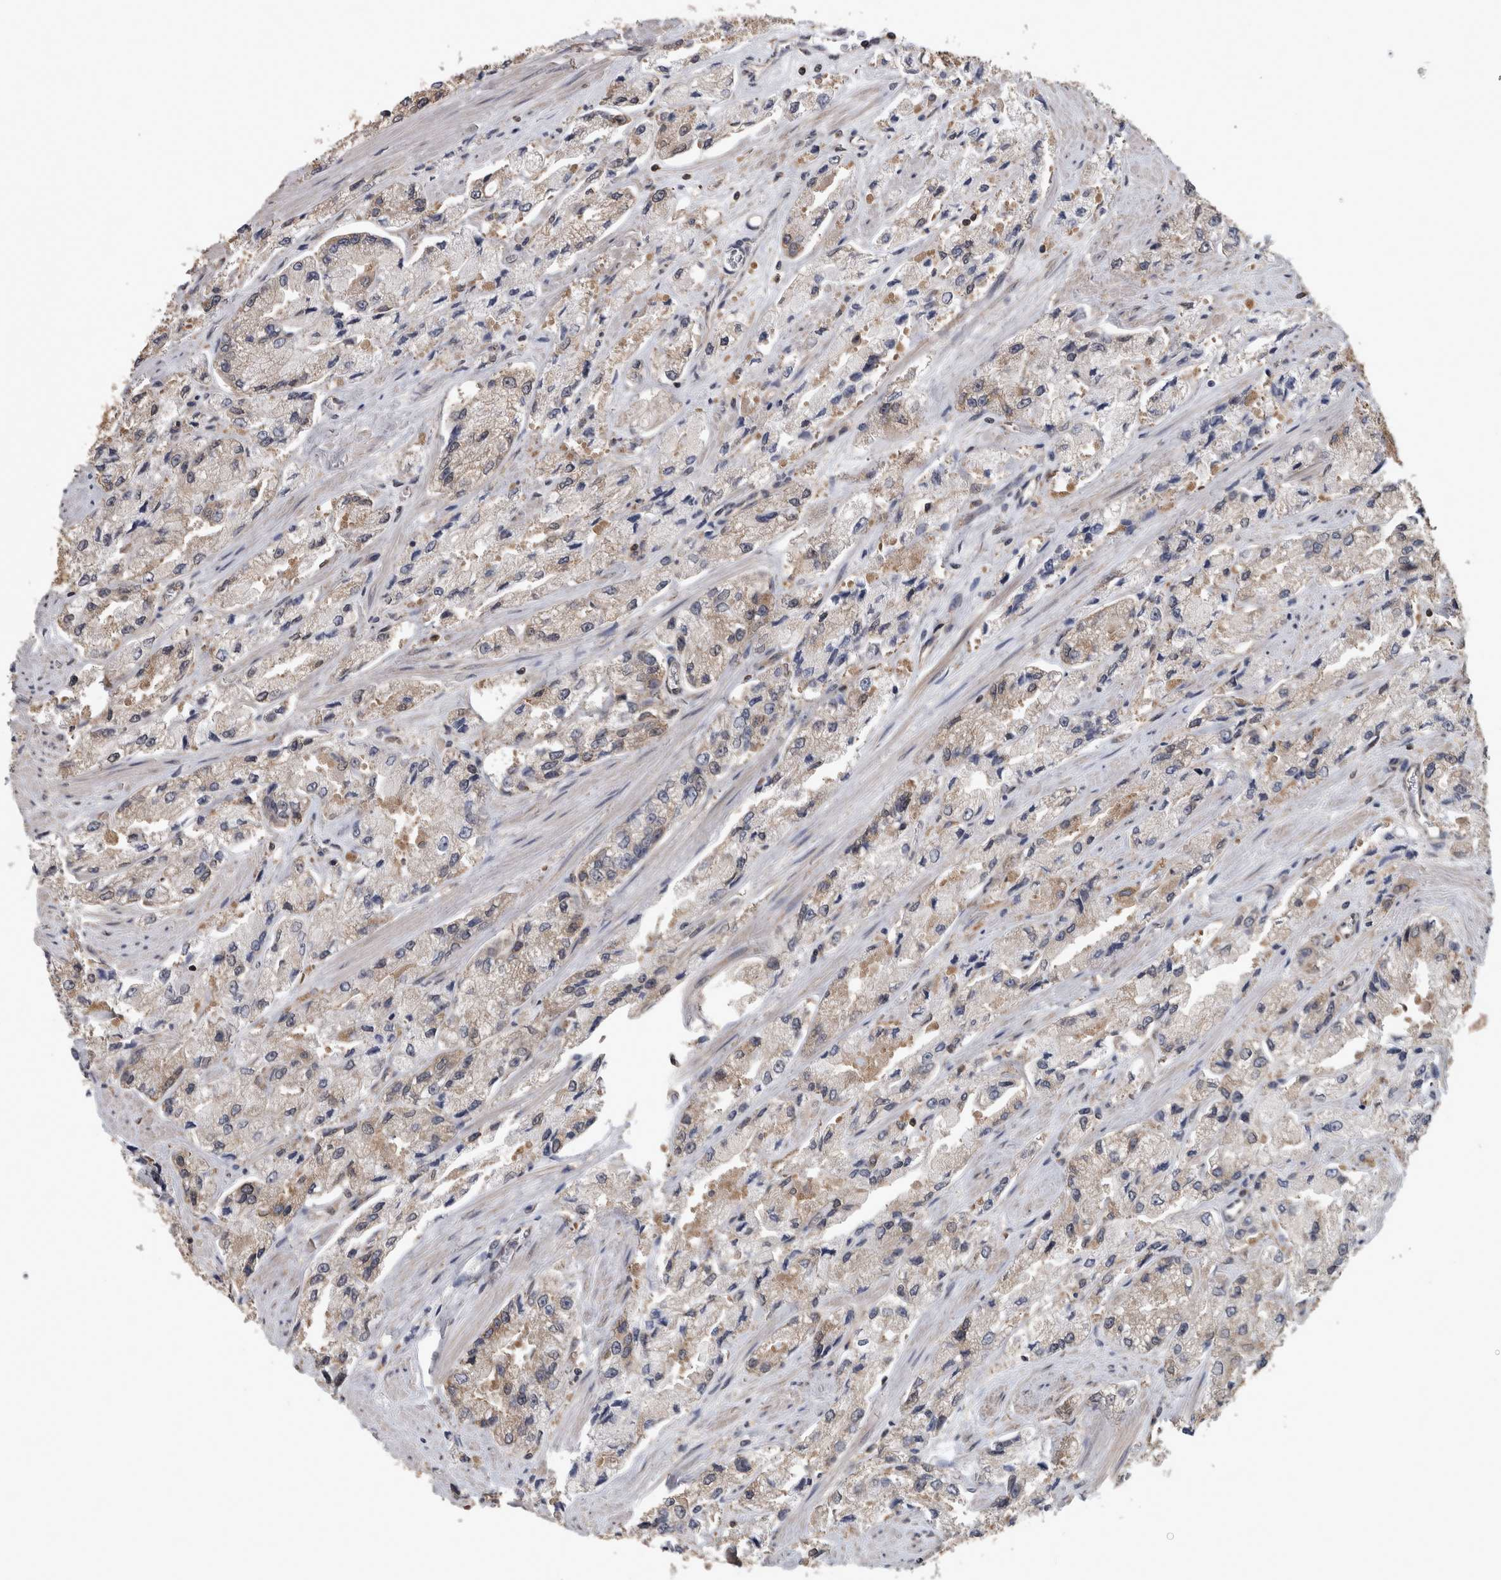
{"staining": {"intensity": "weak", "quantity": "25%-75%", "location": "cytoplasmic/membranous"}, "tissue": "prostate cancer", "cell_type": "Tumor cells", "image_type": "cancer", "snomed": [{"axis": "morphology", "description": "Adenocarcinoma, High grade"}, {"axis": "topography", "description": "Prostate"}], "caption": "A histopathology image showing weak cytoplasmic/membranous positivity in approximately 25%-75% of tumor cells in prostate high-grade adenocarcinoma, as visualized by brown immunohistochemical staining.", "gene": "ATXN2", "patient": {"sex": "male", "age": 58}}